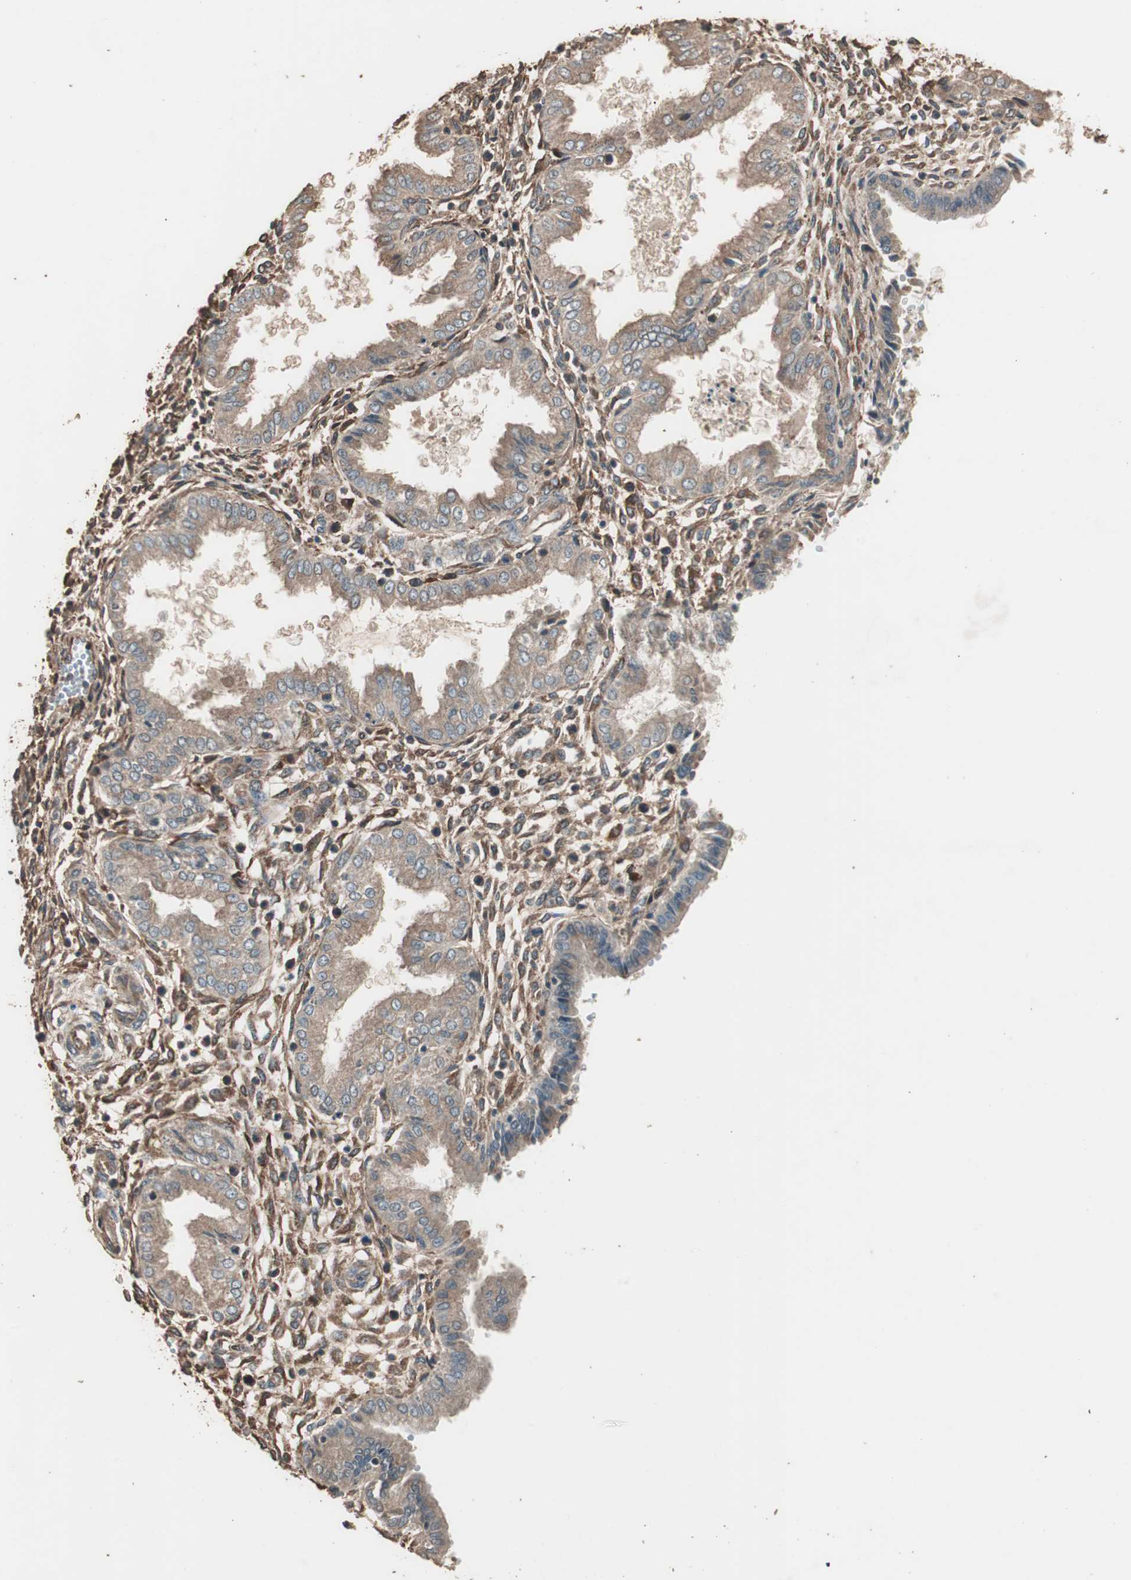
{"staining": {"intensity": "moderate", "quantity": "<25%", "location": "cytoplasmic/membranous"}, "tissue": "endometrium", "cell_type": "Cells in endometrial stroma", "image_type": "normal", "snomed": [{"axis": "morphology", "description": "Normal tissue, NOS"}, {"axis": "topography", "description": "Endometrium"}], "caption": "Immunohistochemical staining of normal endometrium exhibits low levels of moderate cytoplasmic/membranous expression in approximately <25% of cells in endometrial stroma. (IHC, brightfield microscopy, high magnification).", "gene": "CCN4", "patient": {"sex": "female", "age": 33}}